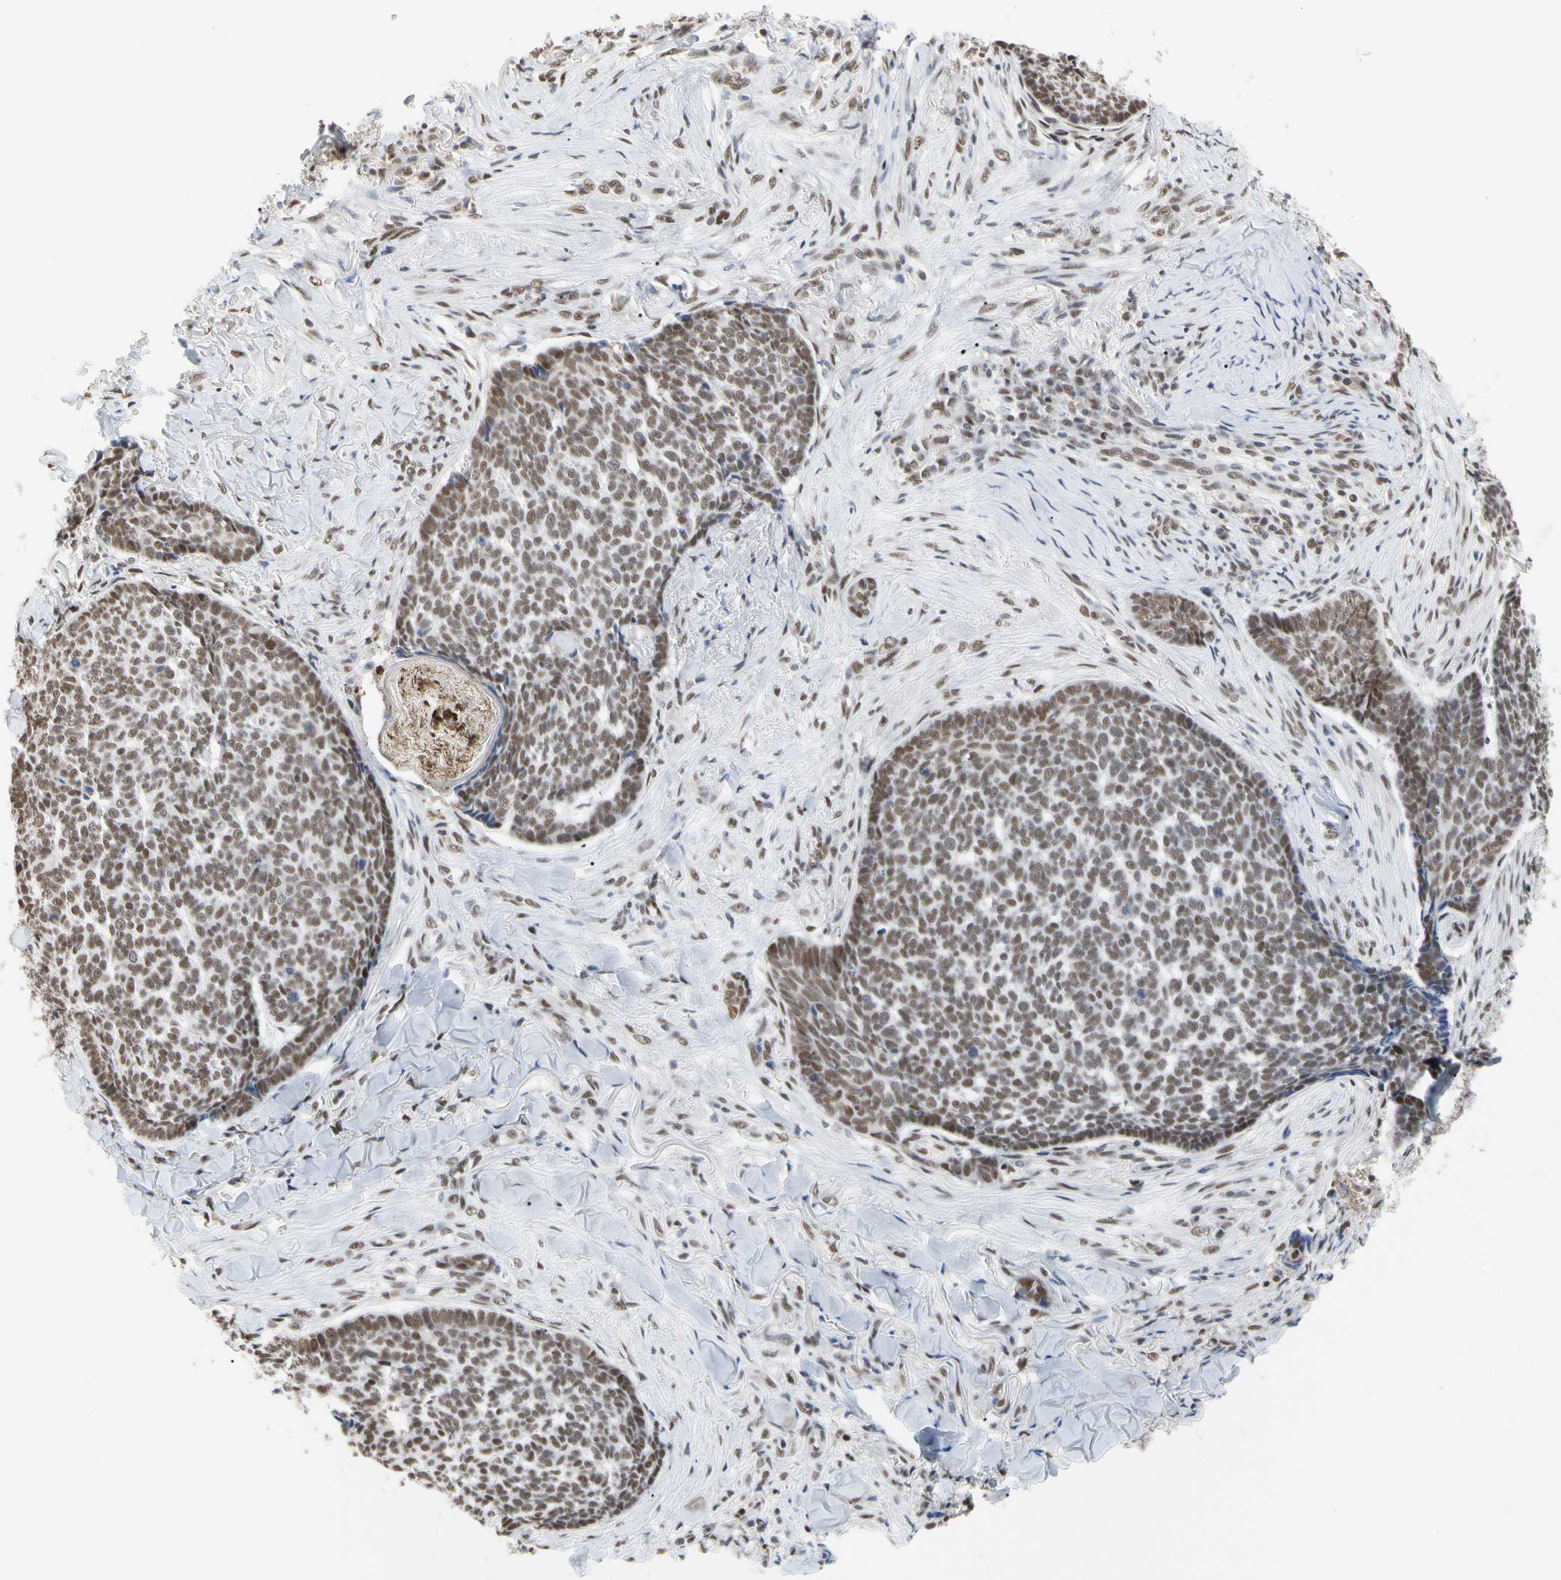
{"staining": {"intensity": "moderate", "quantity": ">75%", "location": "nuclear"}, "tissue": "skin cancer", "cell_type": "Tumor cells", "image_type": "cancer", "snomed": [{"axis": "morphology", "description": "Basal cell carcinoma"}, {"axis": "topography", "description": "Skin"}], "caption": "Immunohistochemical staining of human skin cancer displays medium levels of moderate nuclear protein expression in about >75% of tumor cells.", "gene": "FAM98B", "patient": {"sex": "male", "age": 84}}